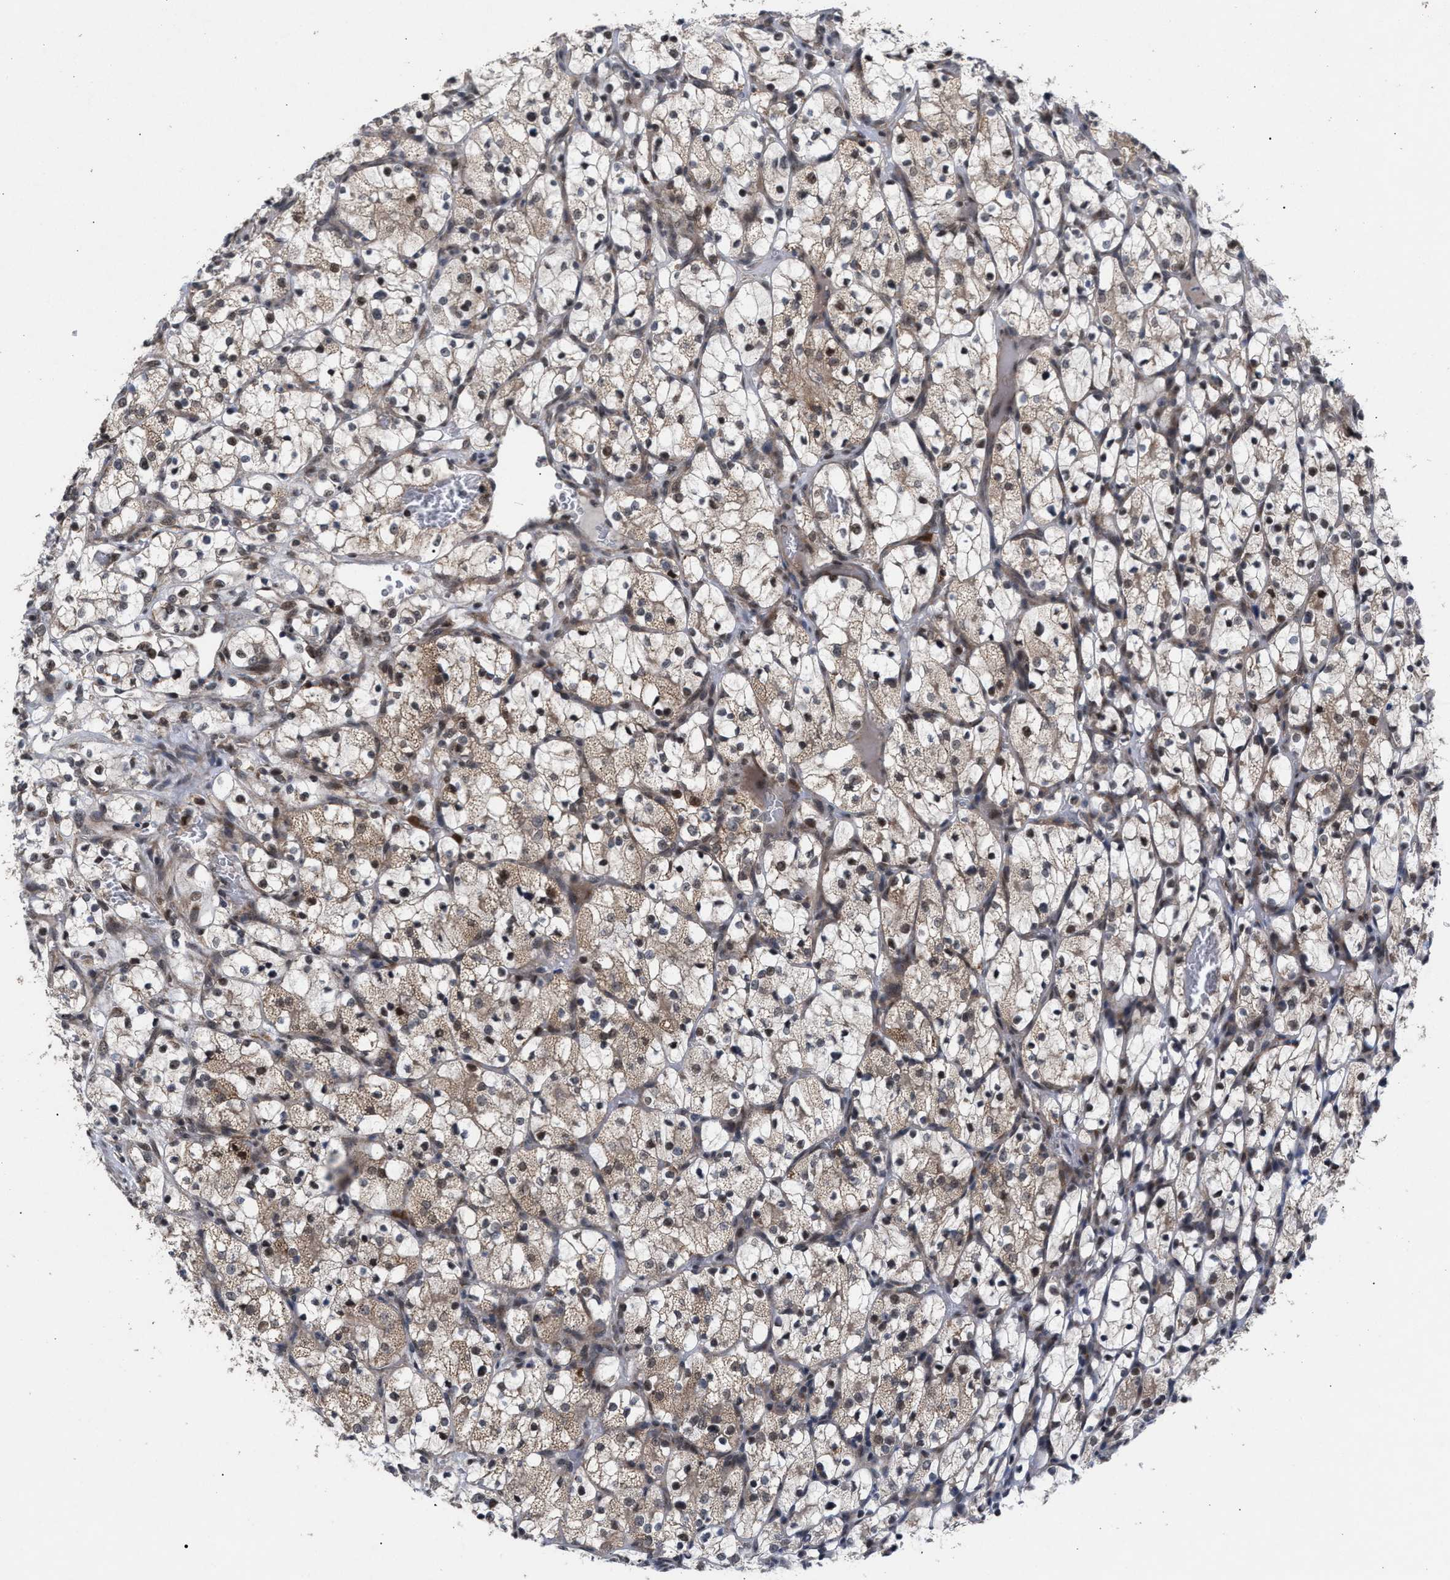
{"staining": {"intensity": "weak", "quantity": "25%-75%", "location": "cytoplasmic/membranous,nuclear"}, "tissue": "renal cancer", "cell_type": "Tumor cells", "image_type": "cancer", "snomed": [{"axis": "morphology", "description": "Adenocarcinoma, NOS"}, {"axis": "topography", "description": "Kidney"}], "caption": "This micrograph shows renal adenocarcinoma stained with IHC to label a protein in brown. The cytoplasmic/membranous and nuclear of tumor cells show weak positivity for the protein. Nuclei are counter-stained blue.", "gene": "MKNK2", "patient": {"sex": "female", "age": 69}}